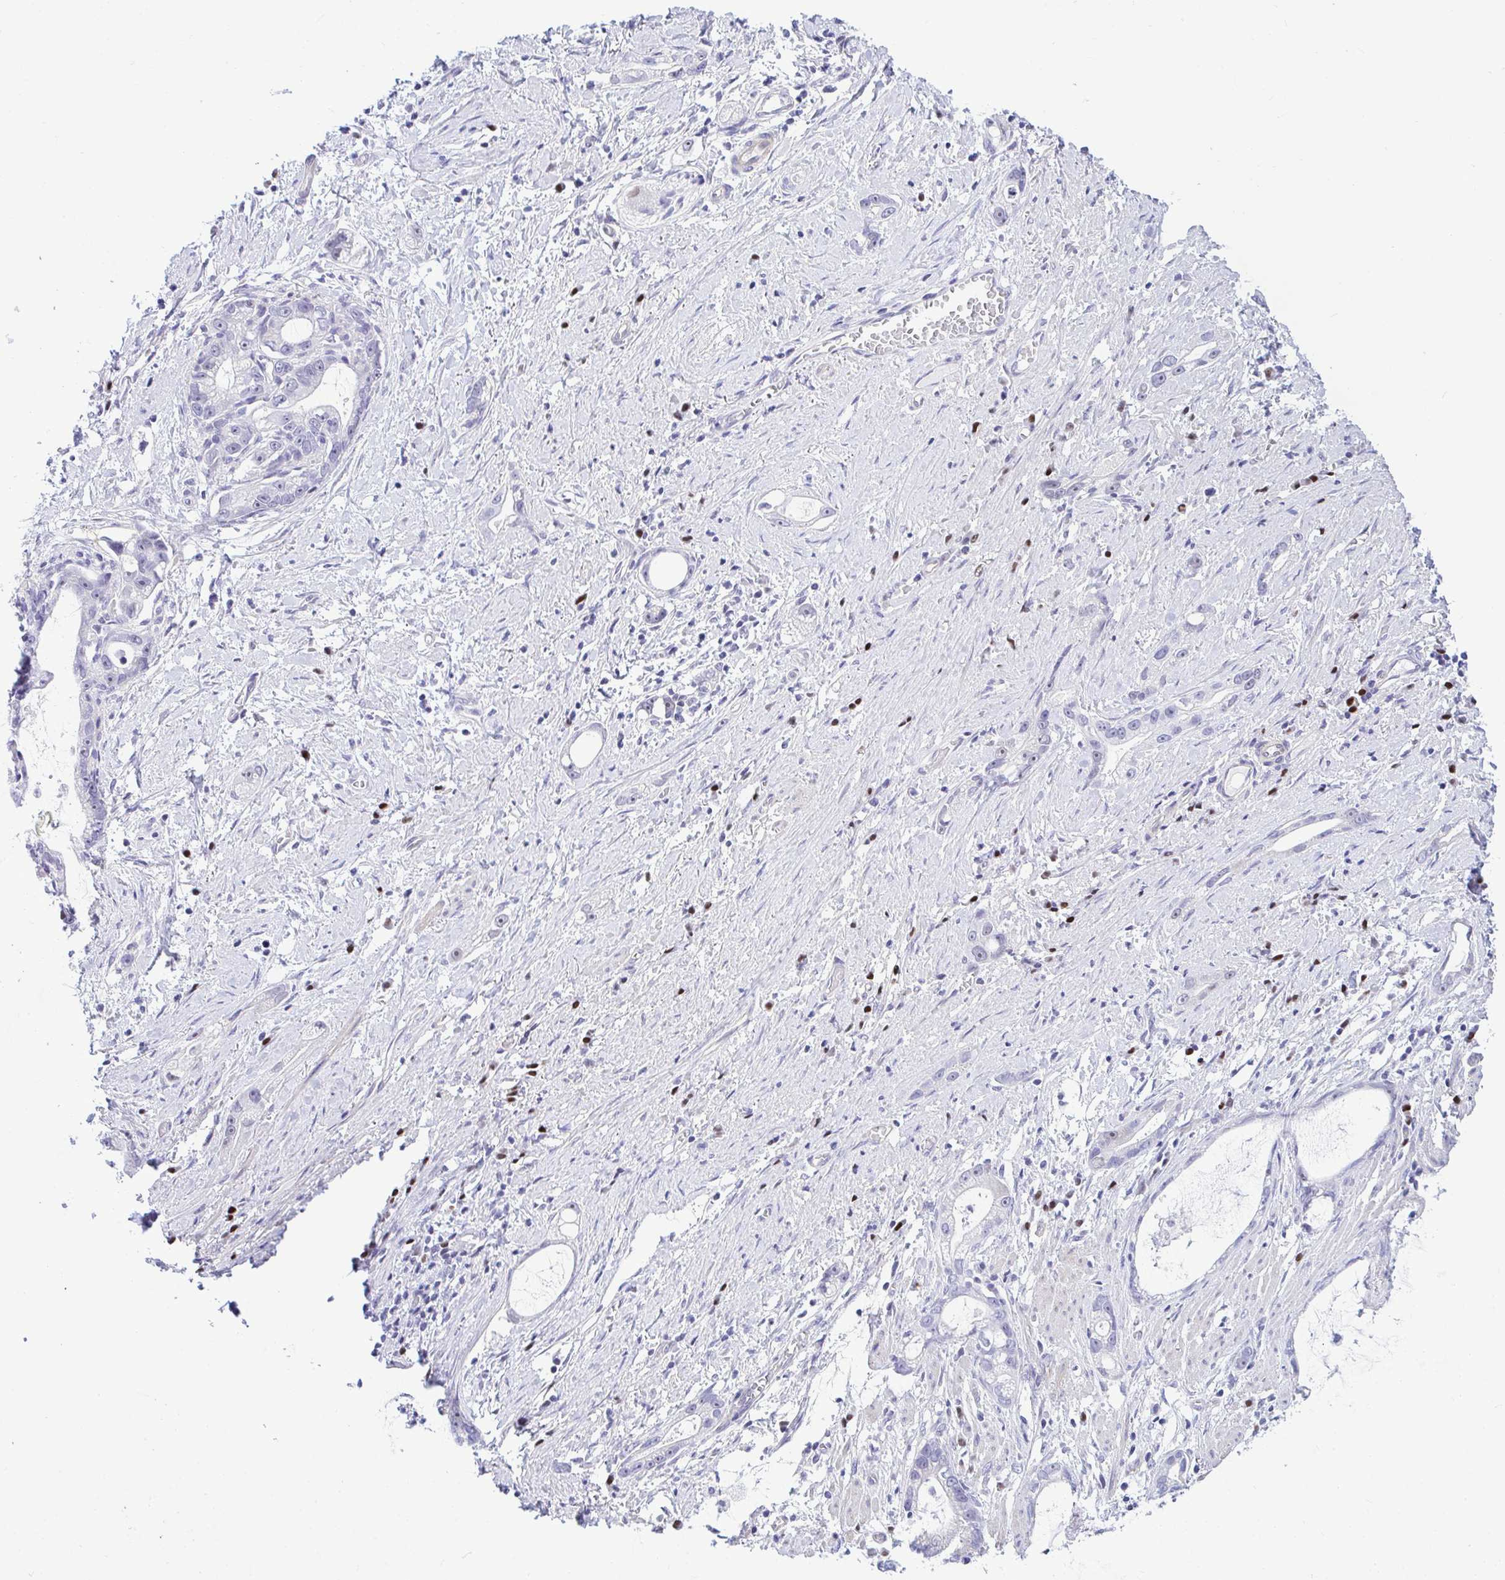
{"staining": {"intensity": "negative", "quantity": "none", "location": "none"}, "tissue": "stomach cancer", "cell_type": "Tumor cells", "image_type": "cancer", "snomed": [{"axis": "morphology", "description": "Adenocarcinoma, NOS"}, {"axis": "topography", "description": "Stomach"}], "caption": "DAB (3,3'-diaminobenzidine) immunohistochemical staining of human stomach adenocarcinoma exhibits no significant expression in tumor cells.", "gene": "SLC25A51", "patient": {"sex": "male", "age": 55}}